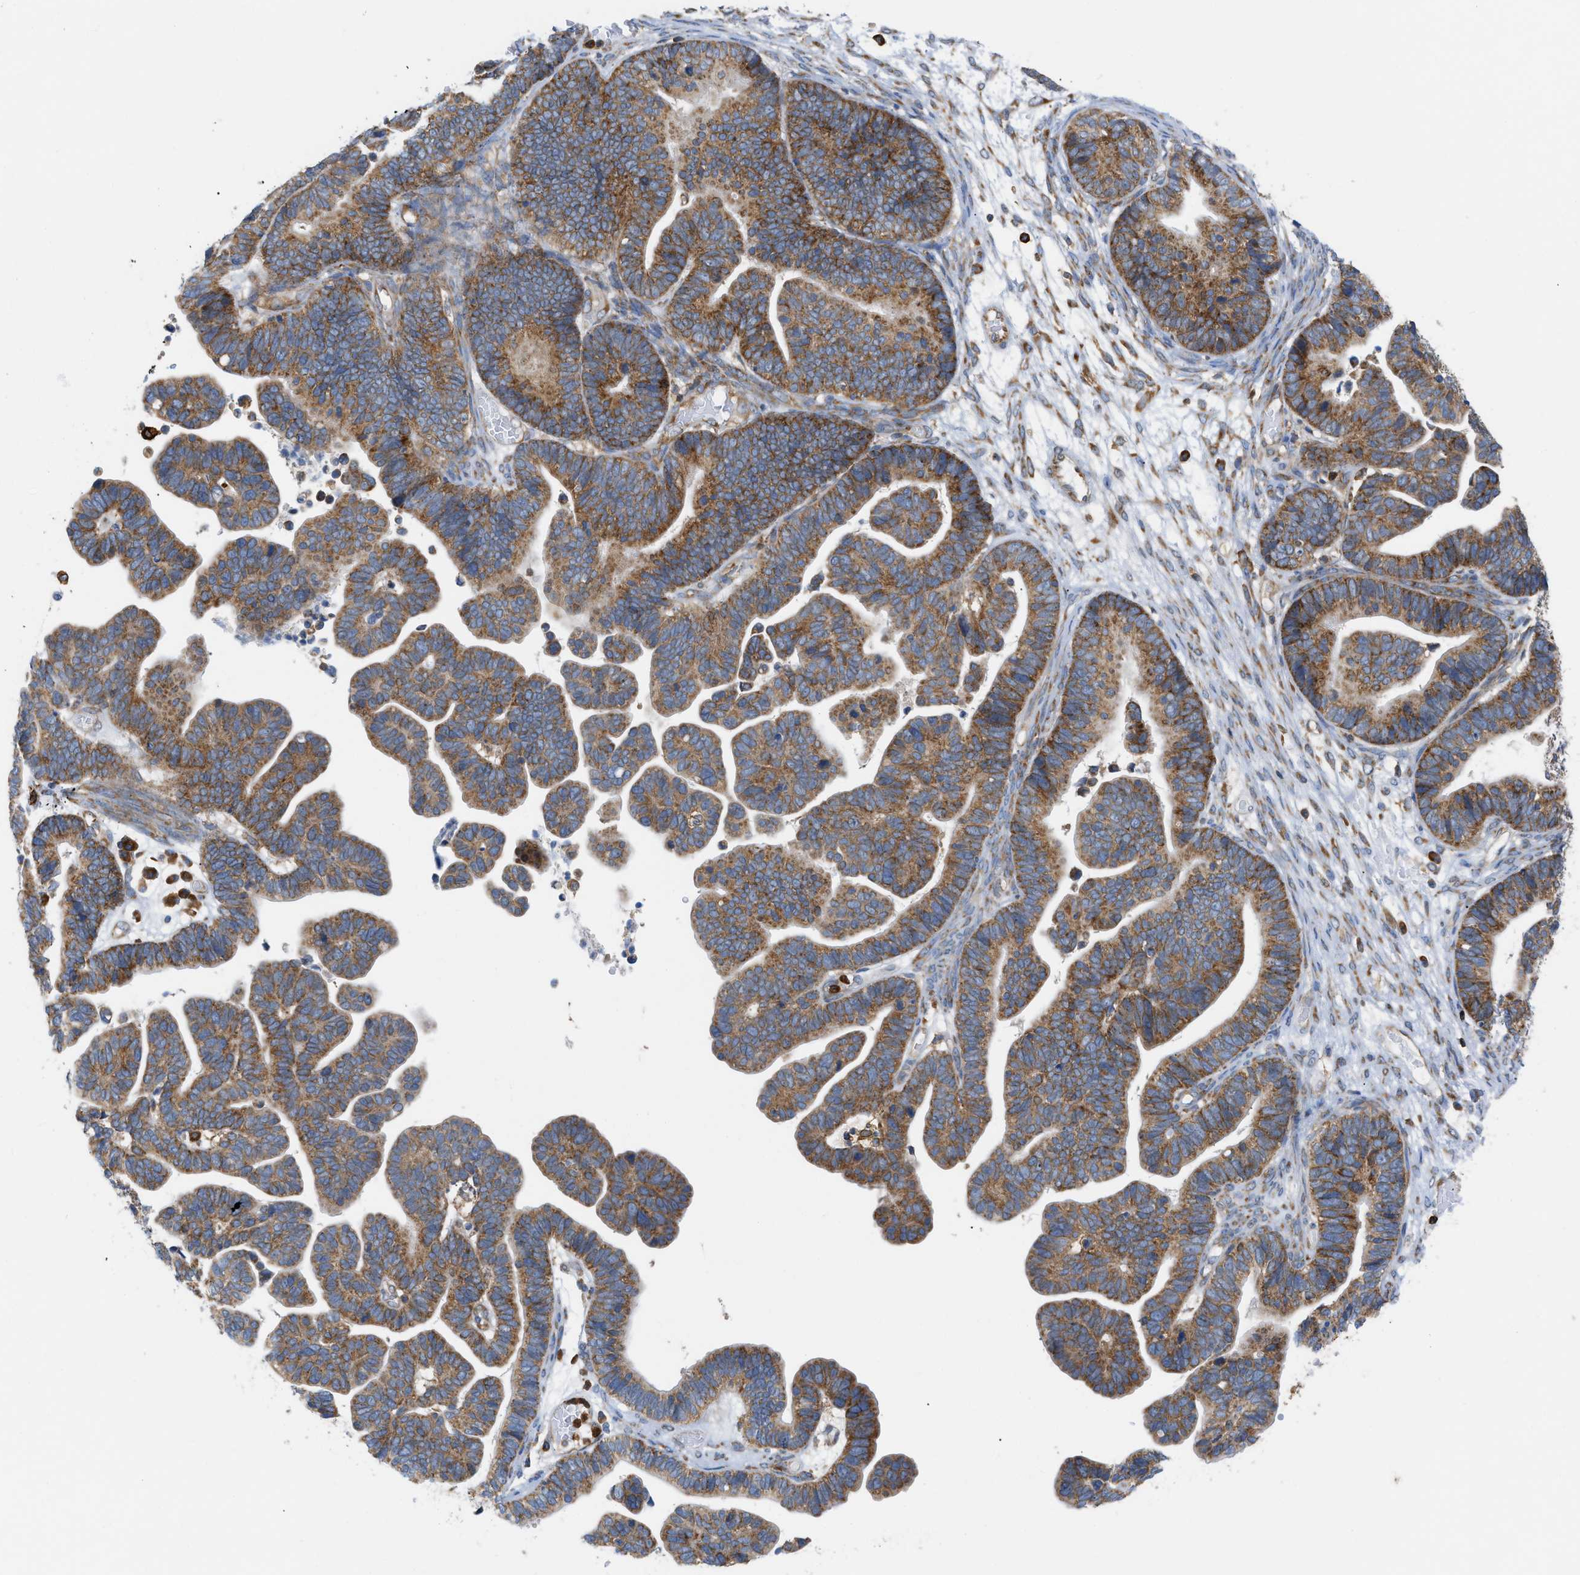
{"staining": {"intensity": "moderate", "quantity": ">75%", "location": "cytoplasmic/membranous"}, "tissue": "ovarian cancer", "cell_type": "Tumor cells", "image_type": "cancer", "snomed": [{"axis": "morphology", "description": "Cystadenocarcinoma, serous, NOS"}, {"axis": "topography", "description": "Ovary"}], "caption": "This is an image of immunohistochemistry staining of ovarian cancer (serous cystadenocarcinoma), which shows moderate positivity in the cytoplasmic/membranous of tumor cells.", "gene": "GPAT4", "patient": {"sex": "female", "age": 56}}